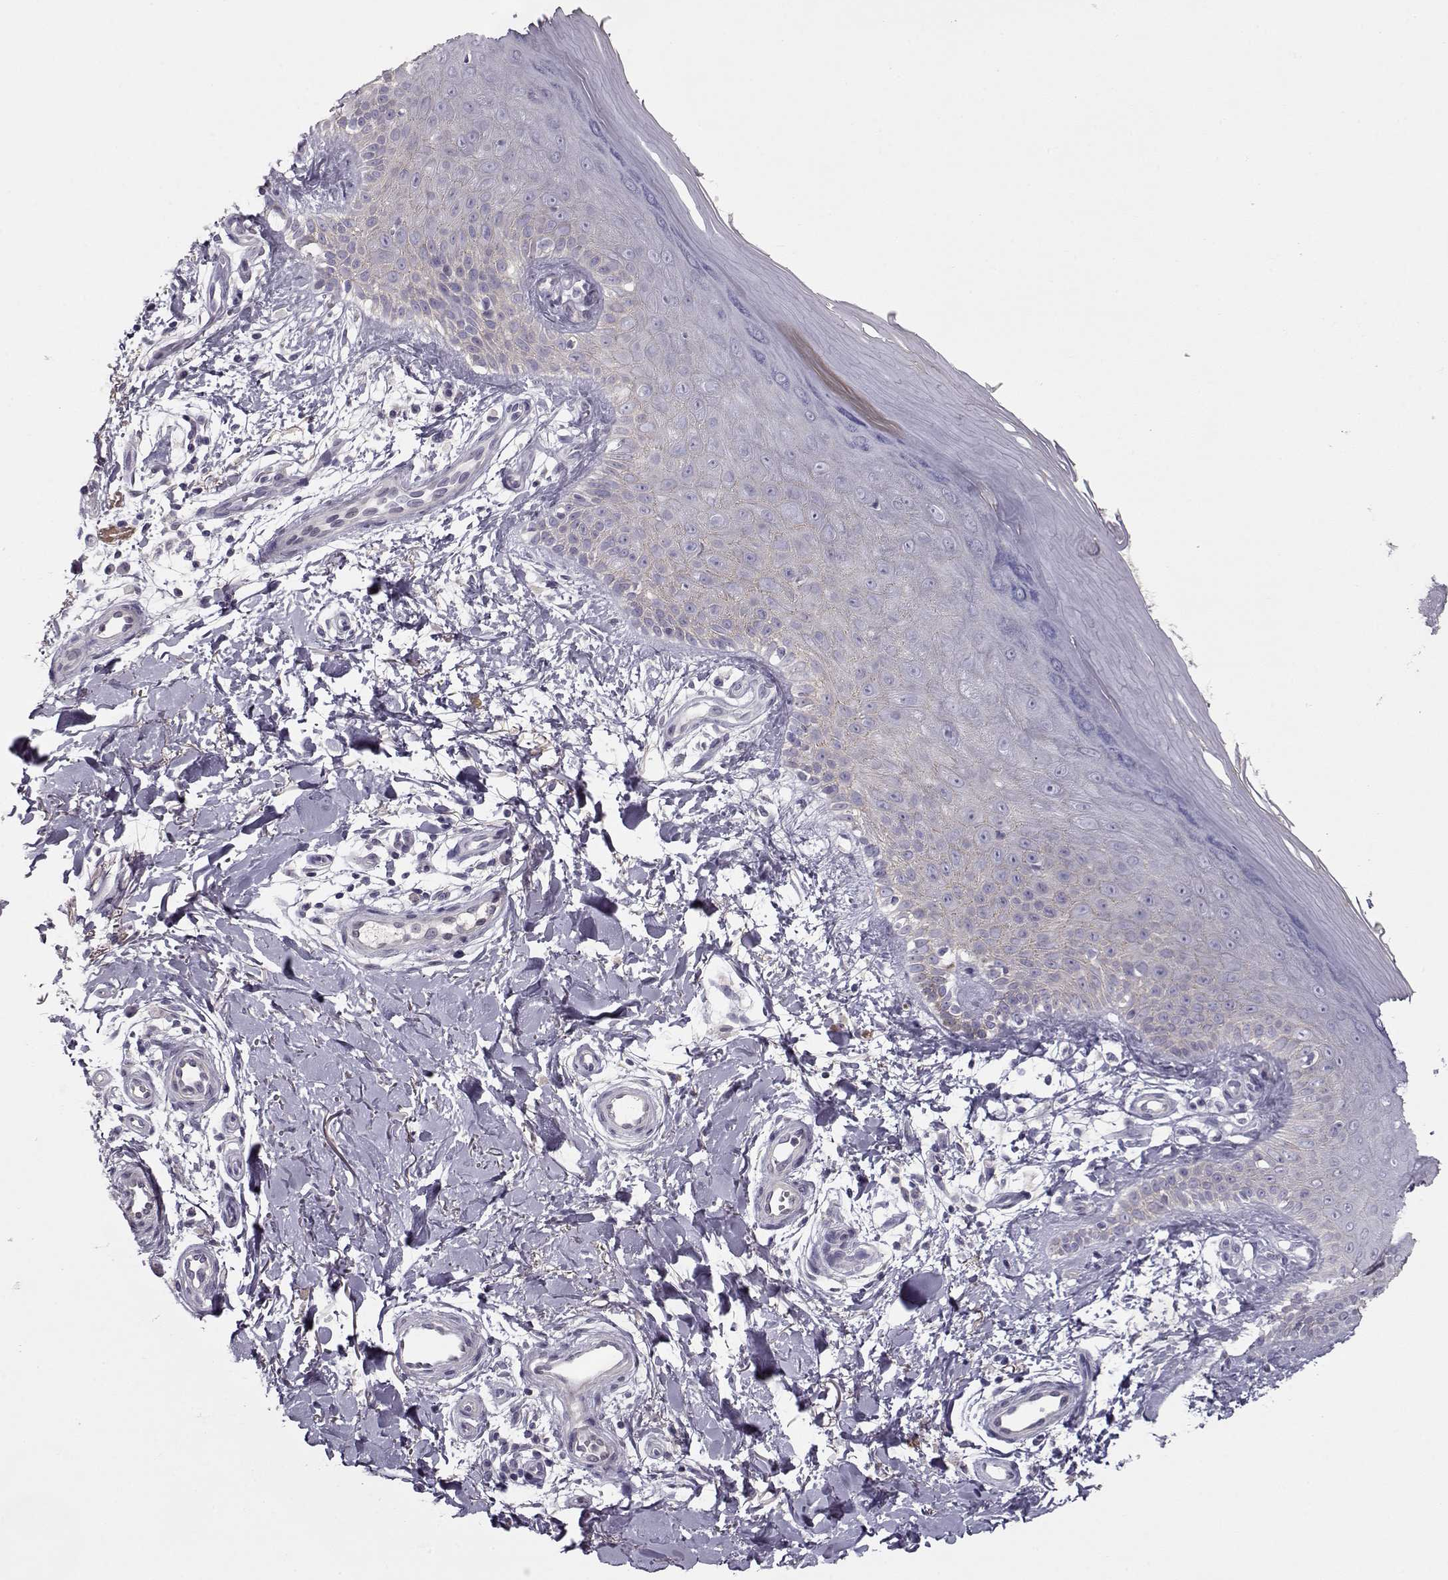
{"staining": {"intensity": "negative", "quantity": "none", "location": "none"}, "tissue": "skin", "cell_type": "Fibroblasts", "image_type": "normal", "snomed": [{"axis": "morphology", "description": "Normal tissue, NOS"}, {"axis": "morphology", "description": "Inflammation, NOS"}, {"axis": "morphology", "description": "Fibrosis, NOS"}, {"axis": "topography", "description": "Skin"}], "caption": "Fibroblasts are negative for brown protein staining in benign skin. (Stains: DAB (3,3'-diaminobenzidine) IHC with hematoxylin counter stain, Microscopy: brightfield microscopy at high magnification).", "gene": "GRK1", "patient": {"sex": "male", "age": 71}}